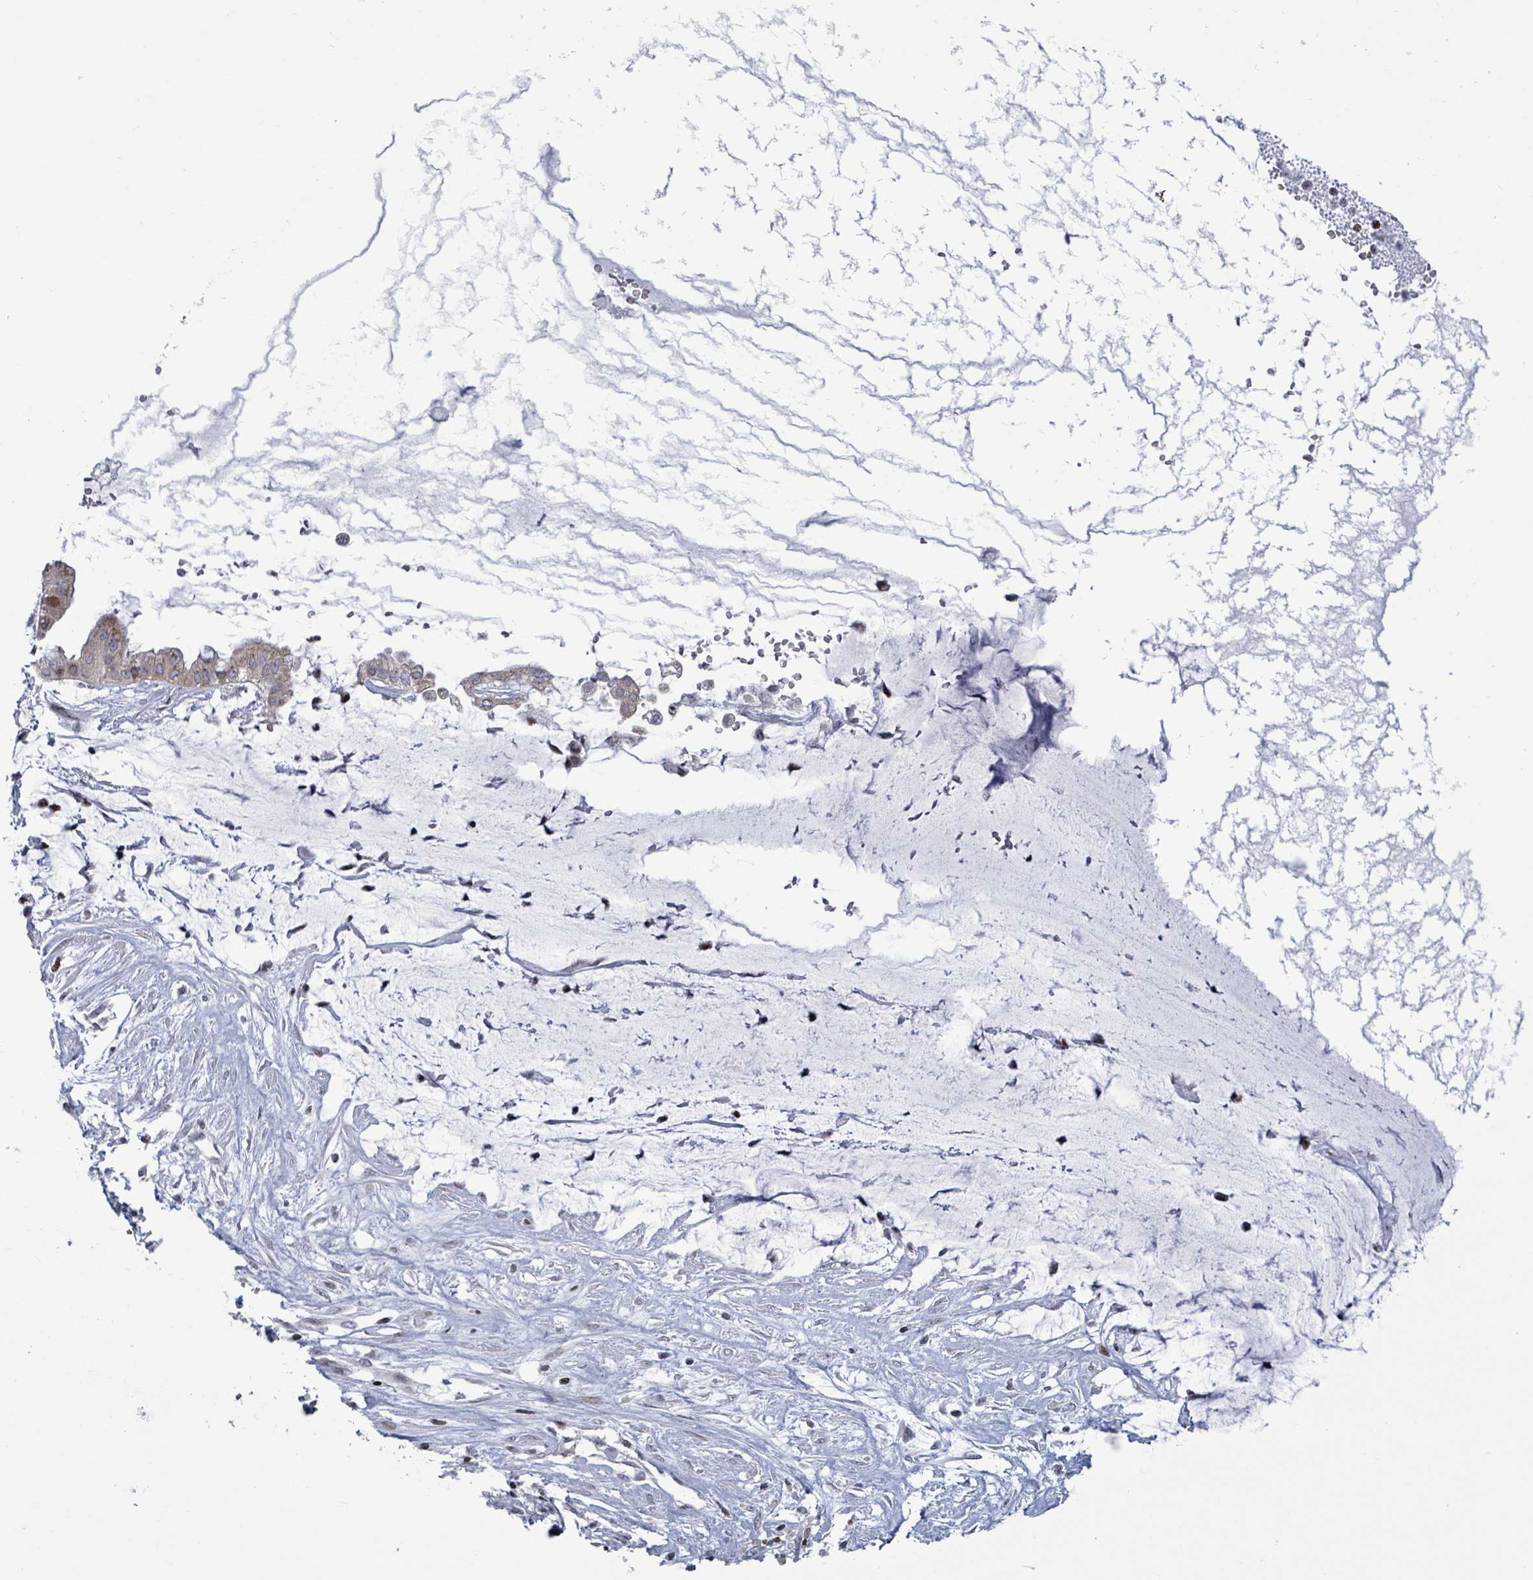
{"staining": {"intensity": "moderate", "quantity": "25%-75%", "location": "cytoplasmic/membranous,nuclear"}, "tissue": "ovarian cancer", "cell_type": "Tumor cells", "image_type": "cancer", "snomed": [{"axis": "morphology", "description": "Cystadenocarcinoma, mucinous, NOS"}, {"axis": "topography", "description": "Ovary"}], "caption": "Protein staining demonstrates moderate cytoplasmic/membranous and nuclear positivity in about 25%-75% of tumor cells in ovarian mucinous cystadenocarcinoma. (IHC, brightfield microscopy, high magnification).", "gene": "FNDC4", "patient": {"sex": "female", "age": 73}}